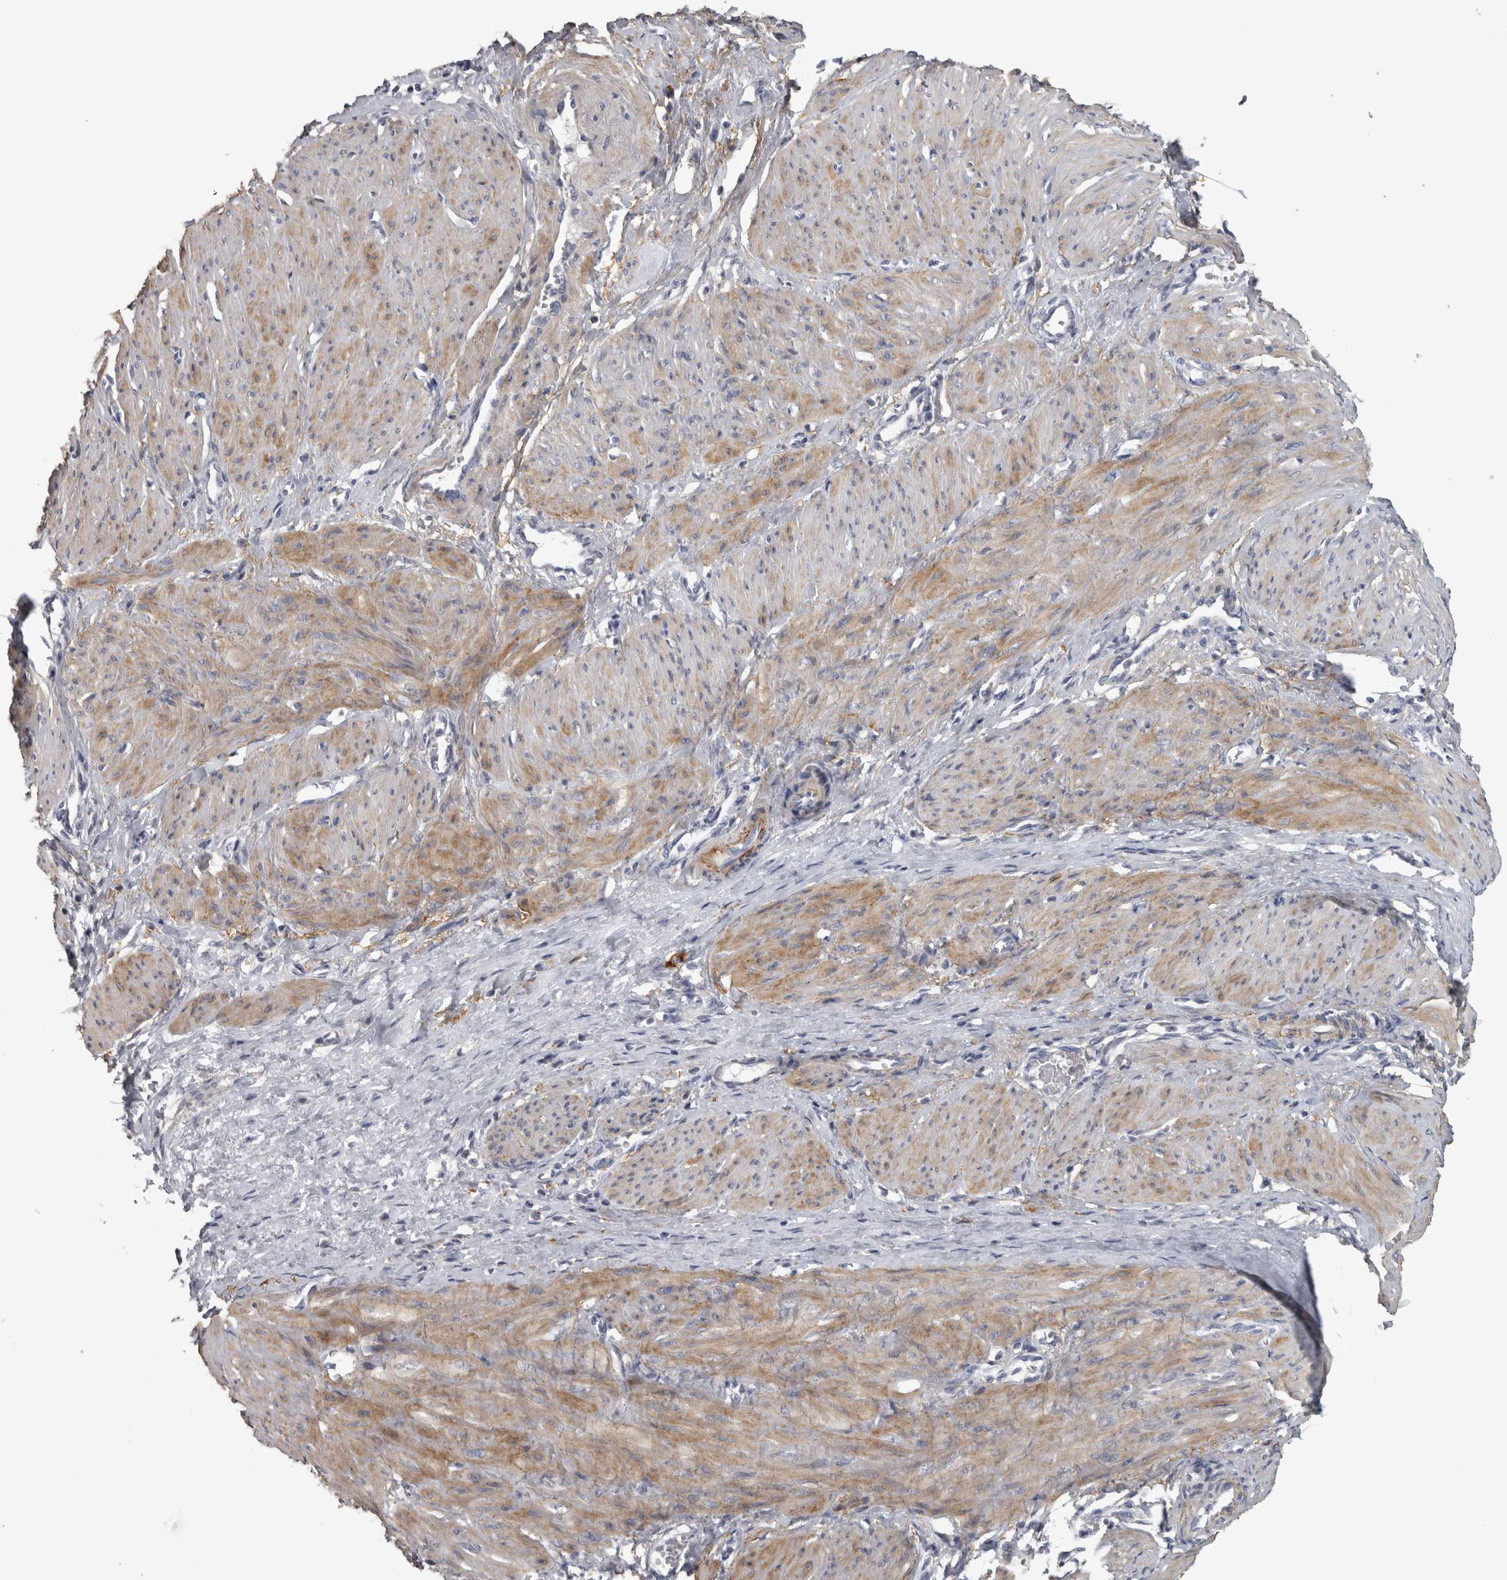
{"staining": {"intensity": "weak", "quantity": "25%-75%", "location": "cytoplasmic/membranous"}, "tissue": "smooth muscle", "cell_type": "Smooth muscle cells", "image_type": "normal", "snomed": [{"axis": "morphology", "description": "Normal tissue, NOS"}, {"axis": "topography", "description": "Endometrium"}], "caption": "Immunohistochemical staining of unremarkable human smooth muscle displays weak cytoplasmic/membranous protein expression in about 25%-75% of smooth muscle cells.", "gene": "EFEMP2", "patient": {"sex": "female", "age": 33}}